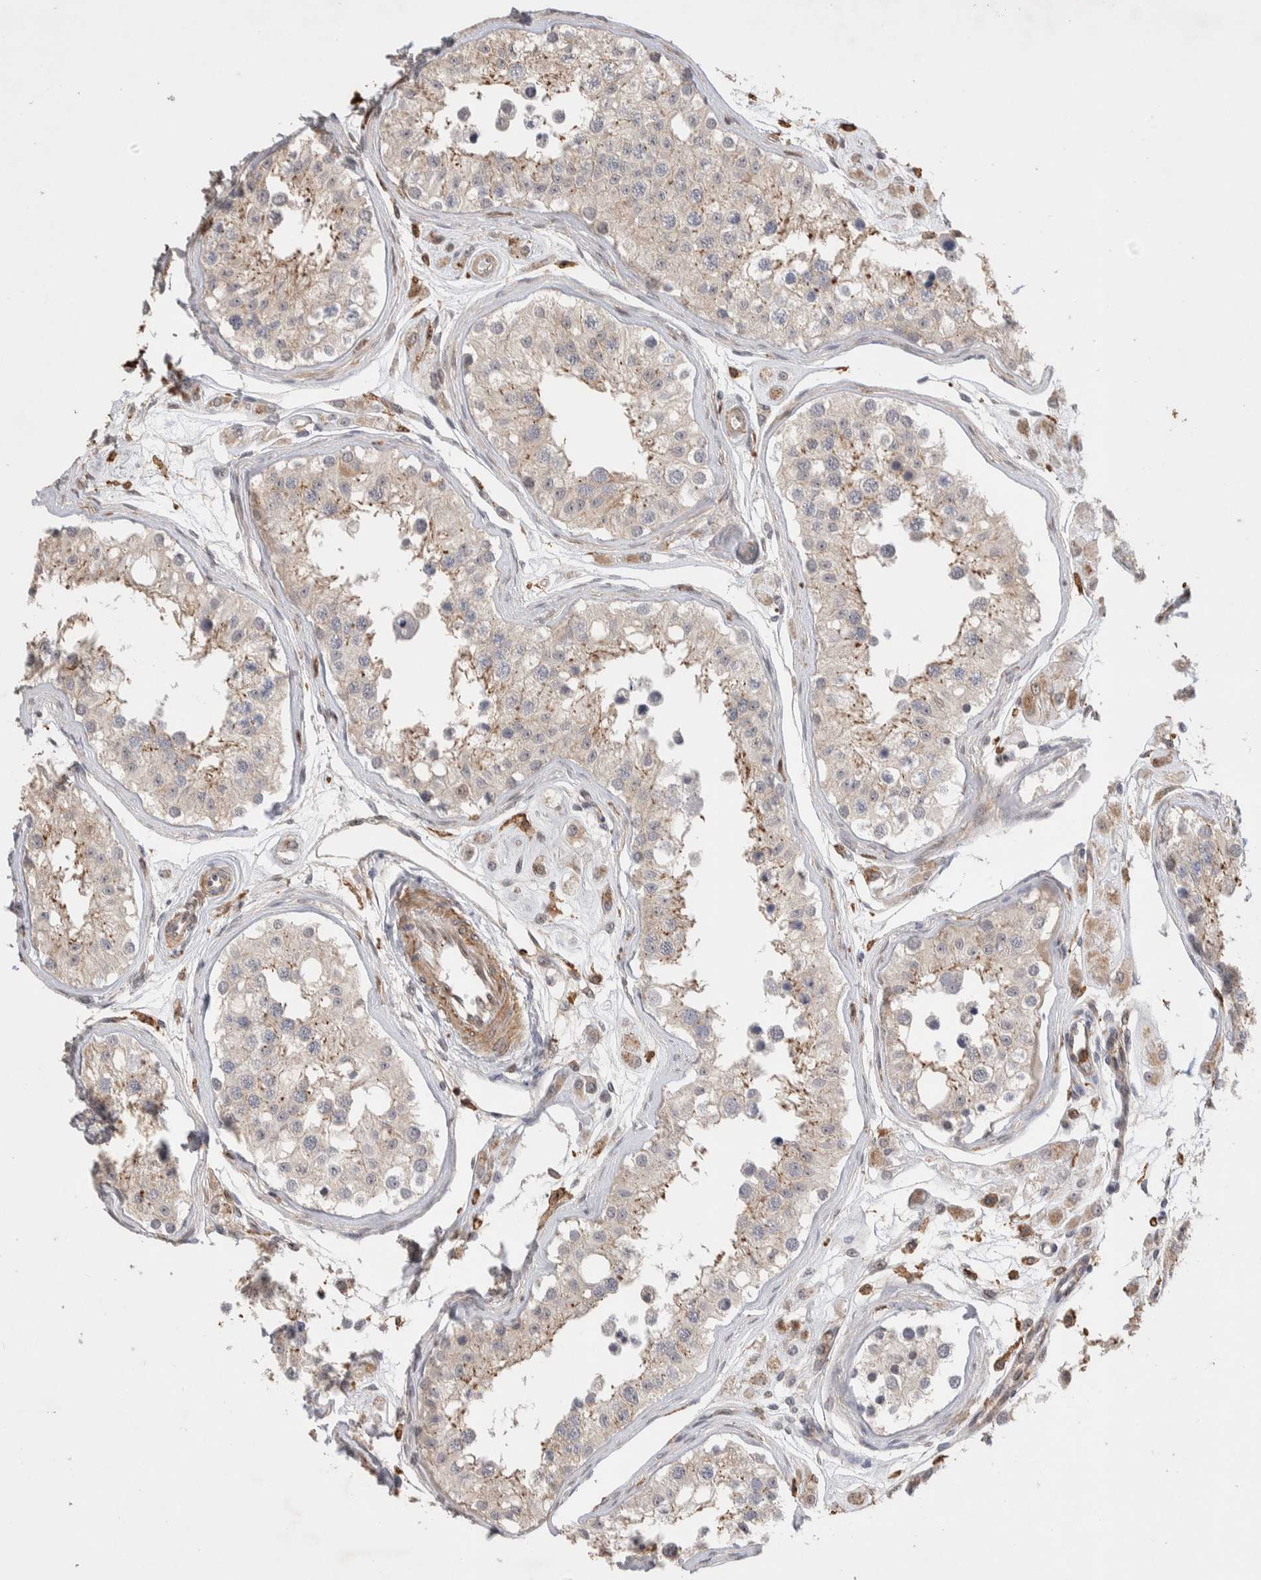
{"staining": {"intensity": "weak", "quantity": ">75%", "location": "cytoplasmic/membranous"}, "tissue": "testis", "cell_type": "Cells in seminiferous ducts", "image_type": "normal", "snomed": [{"axis": "morphology", "description": "Normal tissue, NOS"}, {"axis": "morphology", "description": "Adenocarcinoma, metastatic, NOS"}, {"axis": "topography", "description": "Testis"}], "caption": "High-magnification brightfield microscopy of unremarkable testis stained with DAB (brown) and counterstained with hematoxylin (blue). cells in seminiferous ducts exhibit weak cytoplasmic/membranous positivity is identified in about>75% of cells.", "gene": "ZNF704", "patient": {"sex": "male", "age": 26}}